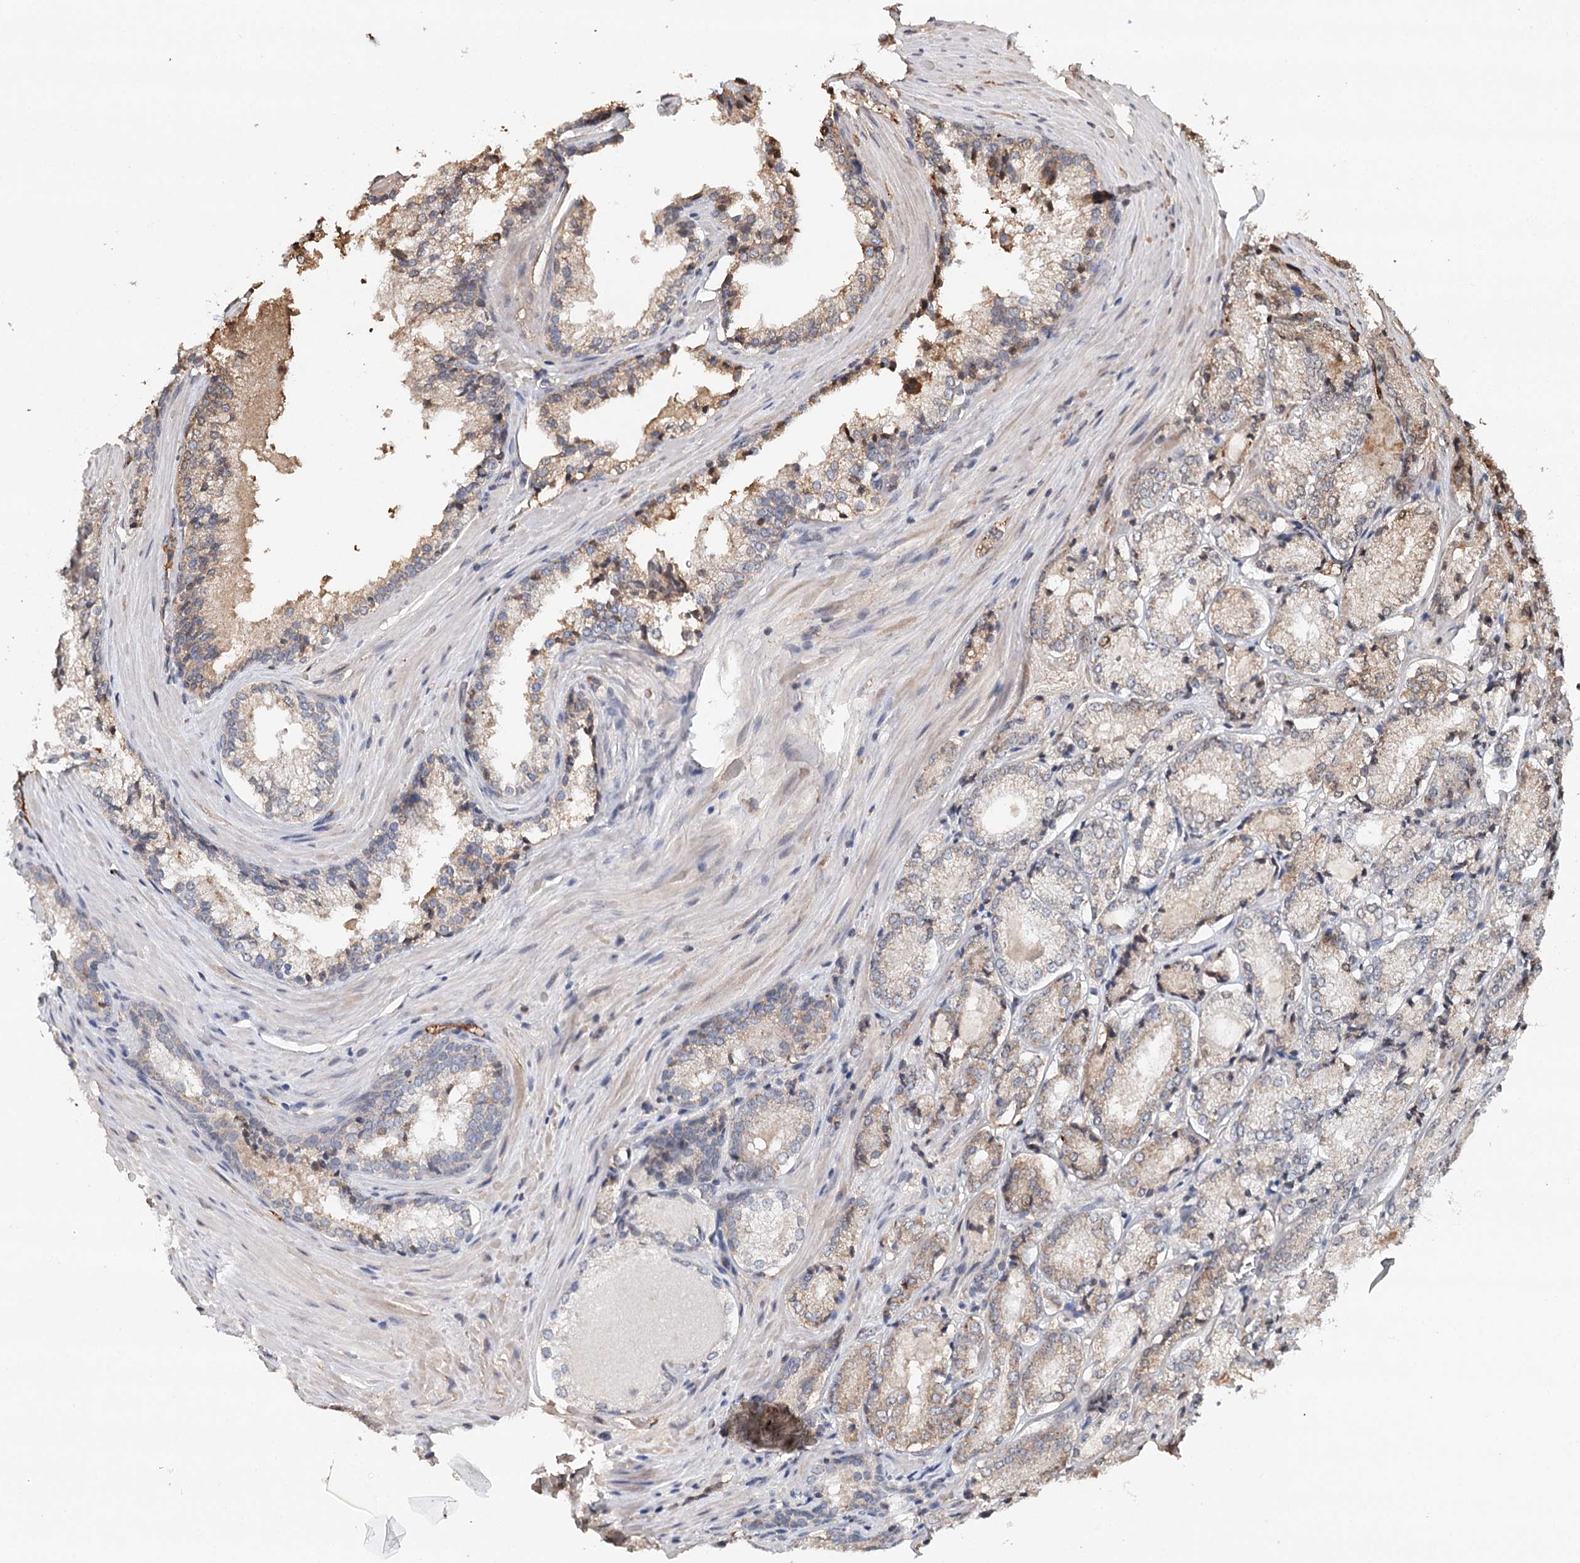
{"staining": {"intensity": "weak", "quantity": "<25%", "location": "cytoplasmic/membranous"}, "tissue": "prostate cancer", "cell_type": "Tumor cells", "image_type": "cancer", "snomed": [{"axis": "morphology", "description": "Adenocarcinoma, Low grade"}, {"axis": "topography", "description": "Prostate"}], "caption": "Immunohistochemistry image of neoplastic tissue: prostate low-grade adenocarcinoma stained with DAB demonstrates no significant protein expression in tumor cells. Nuclei are stained in blue.", "gene": "ICOS", "patient": {"sex": "male", "age": 74}}